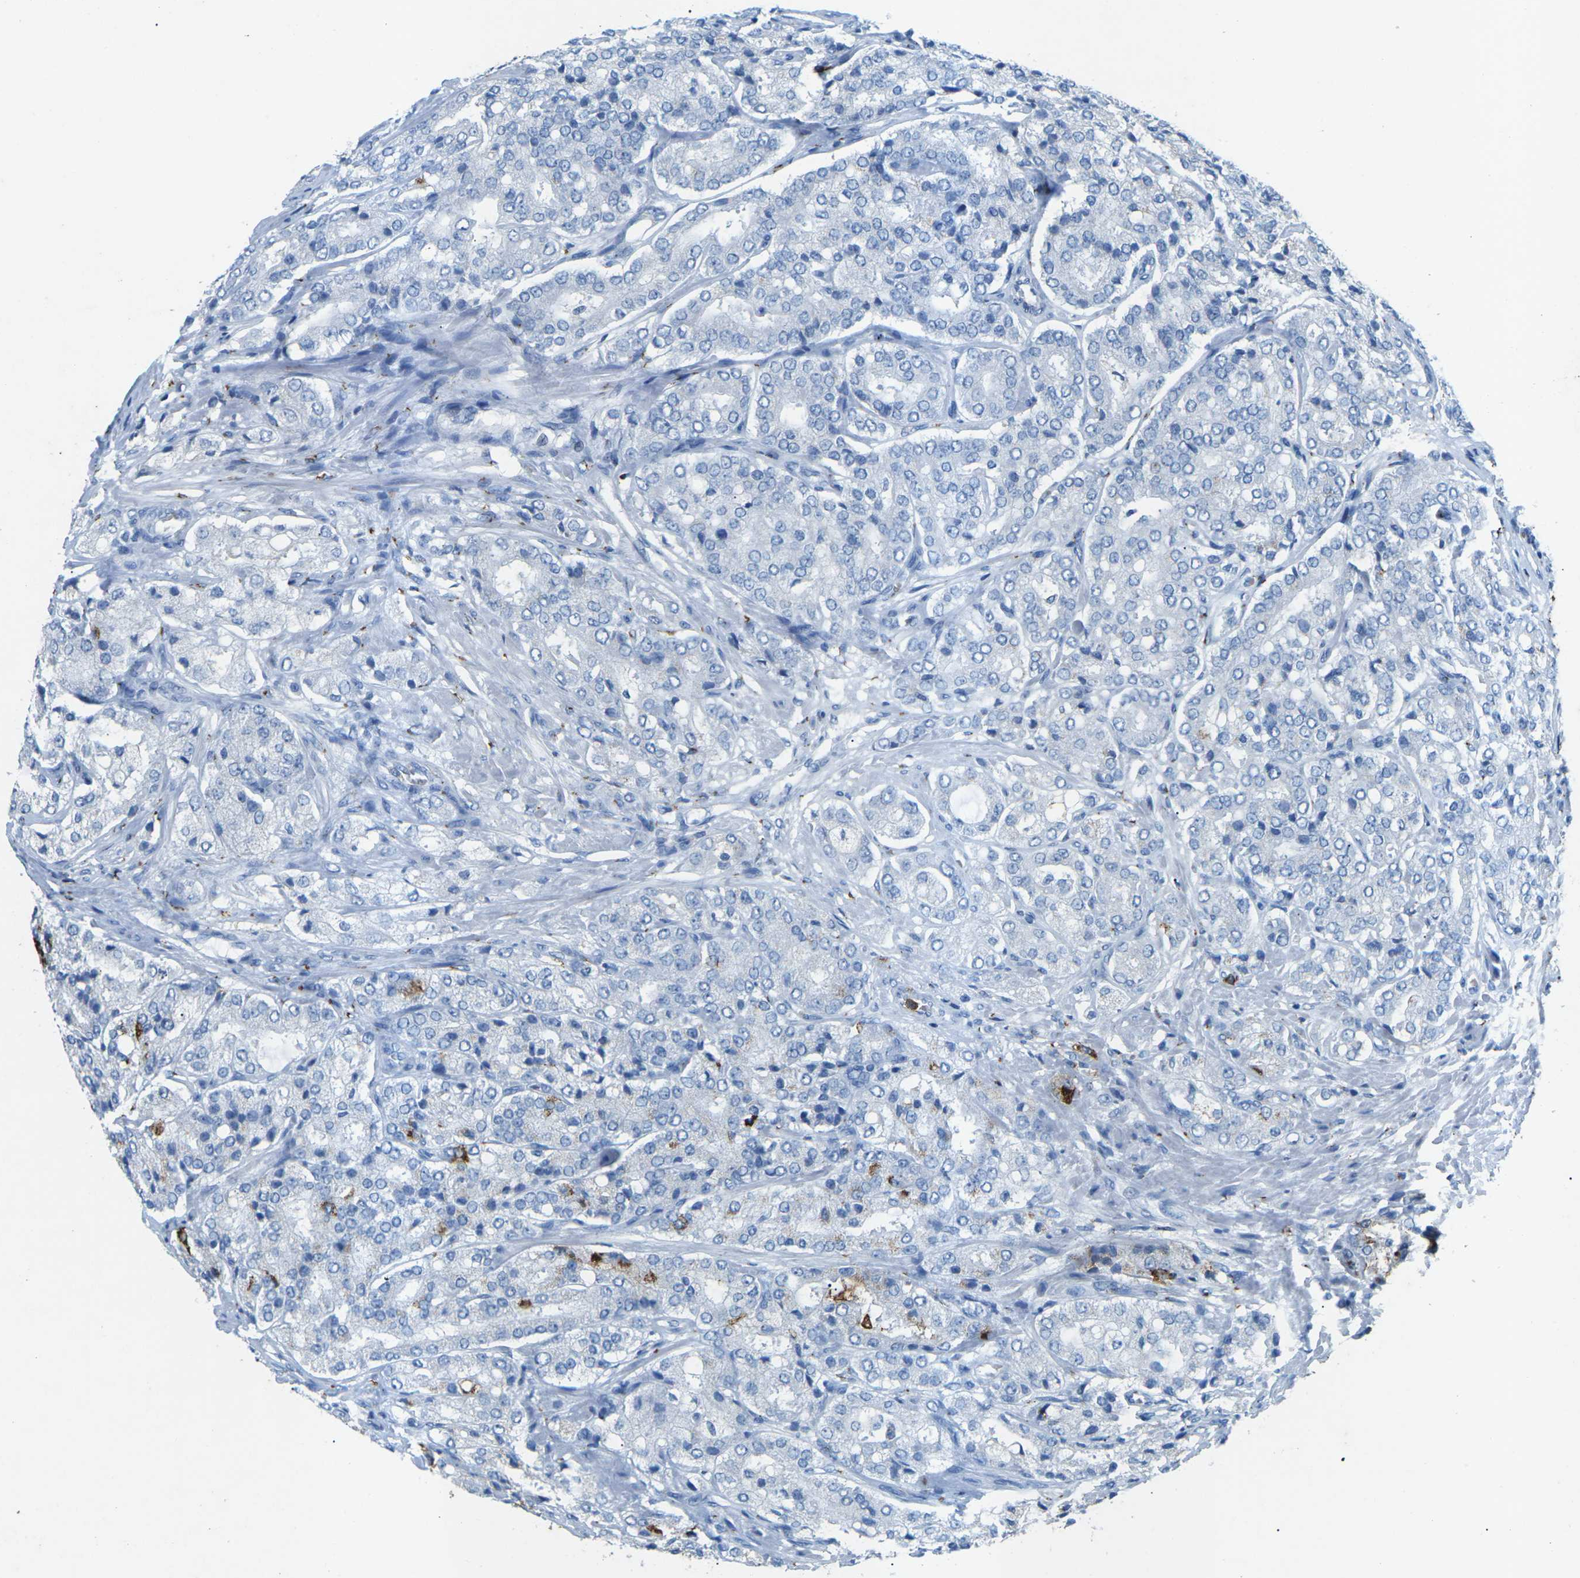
{"staining": {"intensity": "moderate", "quantity": "<25%", "location": "cytoplasmic/membranous"}, "tissue": "prostate cancer", "cell_type": "Tumor cells", "image_type": "cancer", "snomed": [{"axis": "morphology", "description": "Adenocarcinoma, High grade"}, {"axis": "topography", "description": "Prostate"}], "caption": "Prostate adenocarcinoma (high-grade) tissue demonstrates moderate cytoplasmic/membranous staining in approximately <25% of tumor cells, visualized by immunohistochemistry. (Stains: DAB in brown, nuclei in blue, Microscopy: brightfield microscopy at high magnification).", "gene": "CTAGE1", "patient": {"sex": "male", "age": 65}}